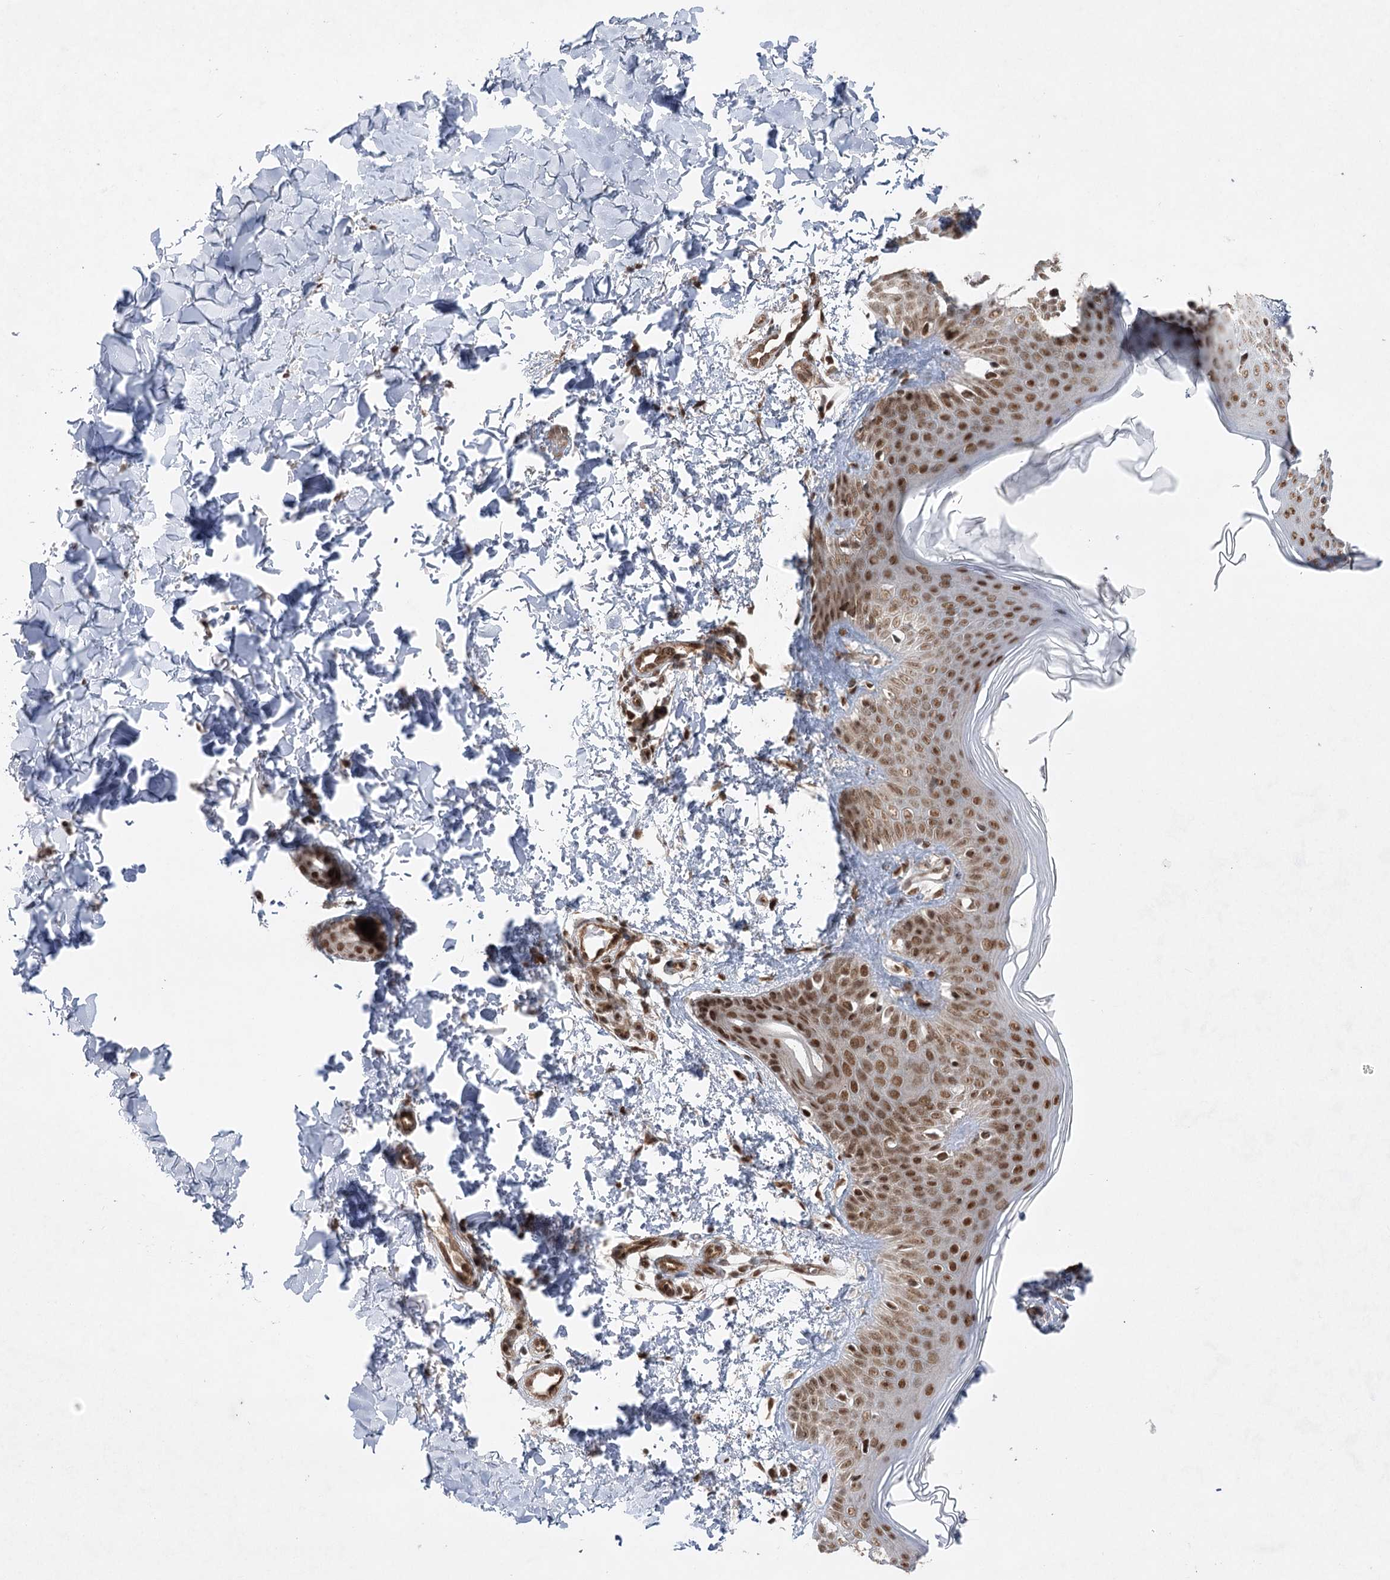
{"staining": {"intensity": "strong", "quantity": ">75%", "location": "nuclear"}, "tissue": "skin", "cell_type": "Fibroblasts", "image_type": "normal", "snomed": [{"axis": "morphology", "description": "Normal tissue, NOS"}, {"axis": "topography", "description": "Skin"}], "caption": "Skin was stained to show a protein in brown. There is high levels of strong nuclear expression in approximately >75% of fibroblasts. The staining is performed using DAB (3,3'-diaminobenzidine) brown chromogen to label protein expression. The nuclei are counter-stained blue using hematoxylin.", "gene": "ZCCHC8", "patient": {"sex": "male", "age": 37}}